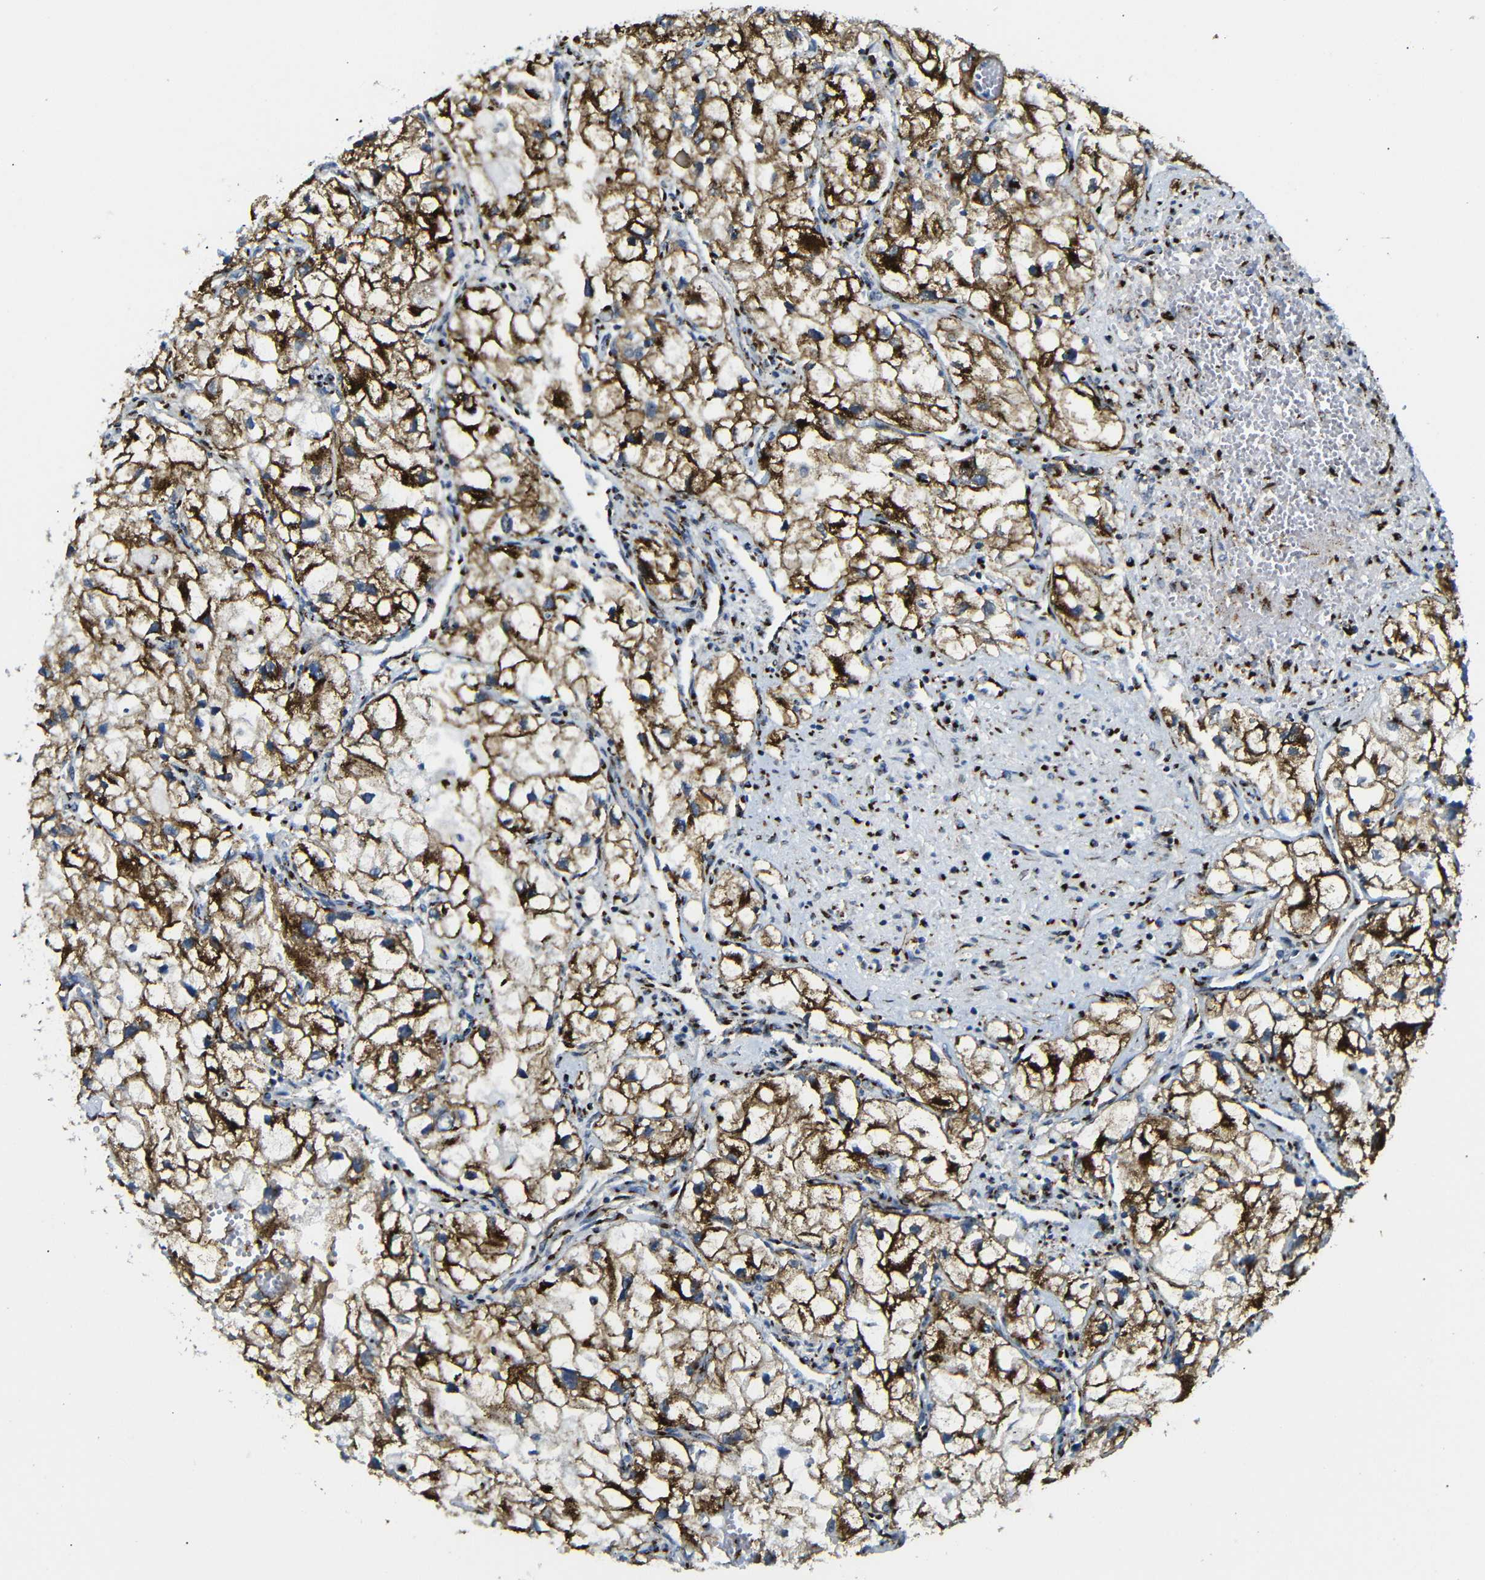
{"staining": {"intensity": "strong", "quantity": ">75%", "location": "cytoplasmic/membranous"}, "tissue": "renal cancer", "cell_type": "Tumor cells", "image_type": "cancer", "snomed": [{"axis": "morphology", "description": "Adenocarcinoma, NOS"}, {"axis": "topography", "description": "Kidney"}], "caption": "Human renal cancer (adenocarcinoma) stained for a protein (brown) demonstrates strong cytoplasmic/membranous positive positivity in approximately >75% of tumor cells.", "gene": "TGOLN2", "patient": {"sex": "female", "age": 70}}